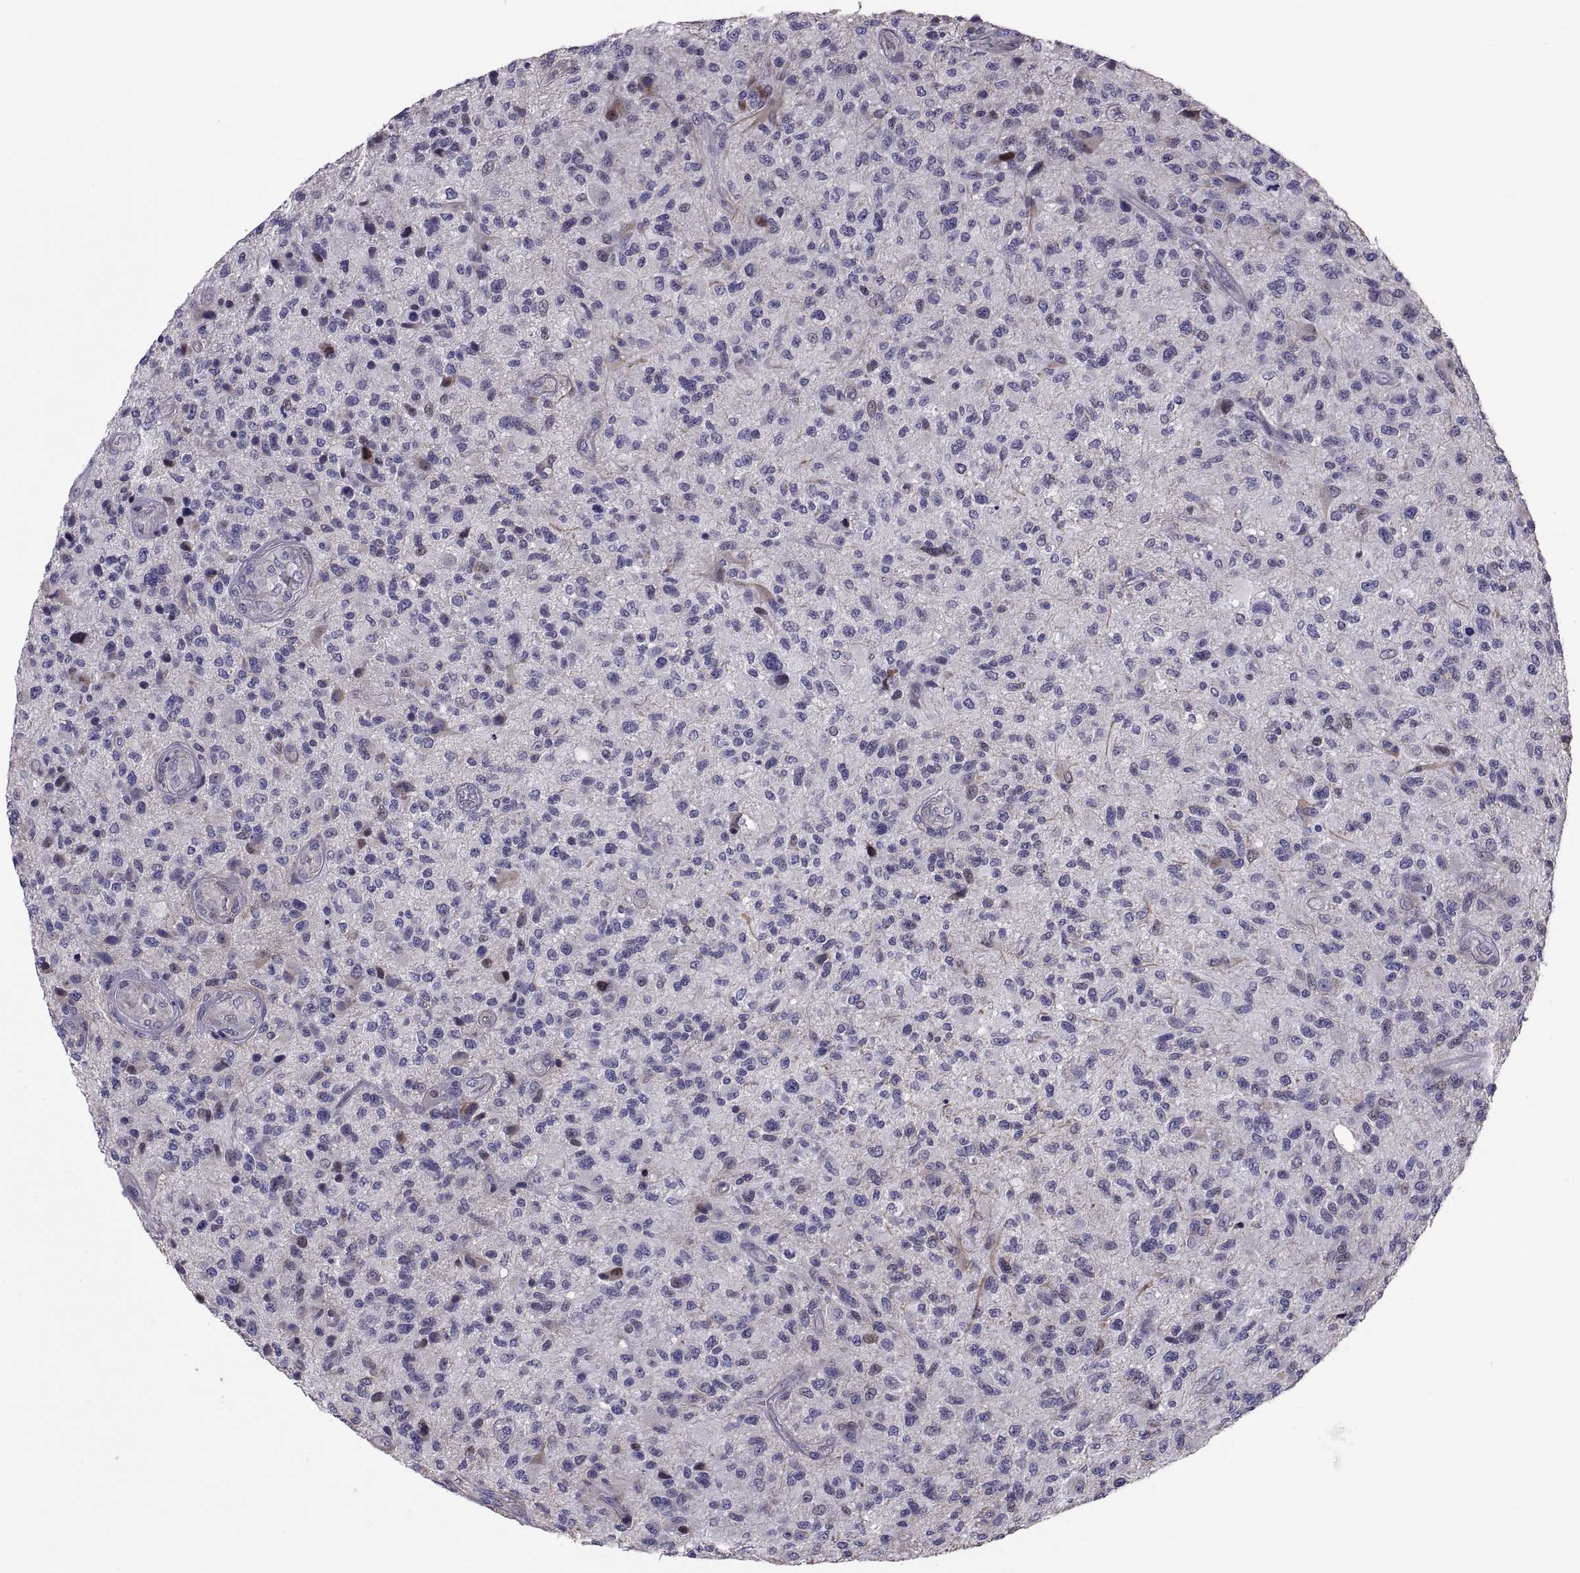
{"staining": {"intensity": "negative", "quantity": "none", "location": "none"}, "tissue": "glioma", "cell_type": "Tumor cells", "image_type": "cancer", "snomed": [{"axis": "morphology", "description": "Glioma, malignant, High grade"}, {"axis": "topography", "description": "Brain"}], "caption": "The image reveals no staining of tumor cells in glioma.", "gene": "ANO1", "patient": {"sex": "male", "age": 47}}